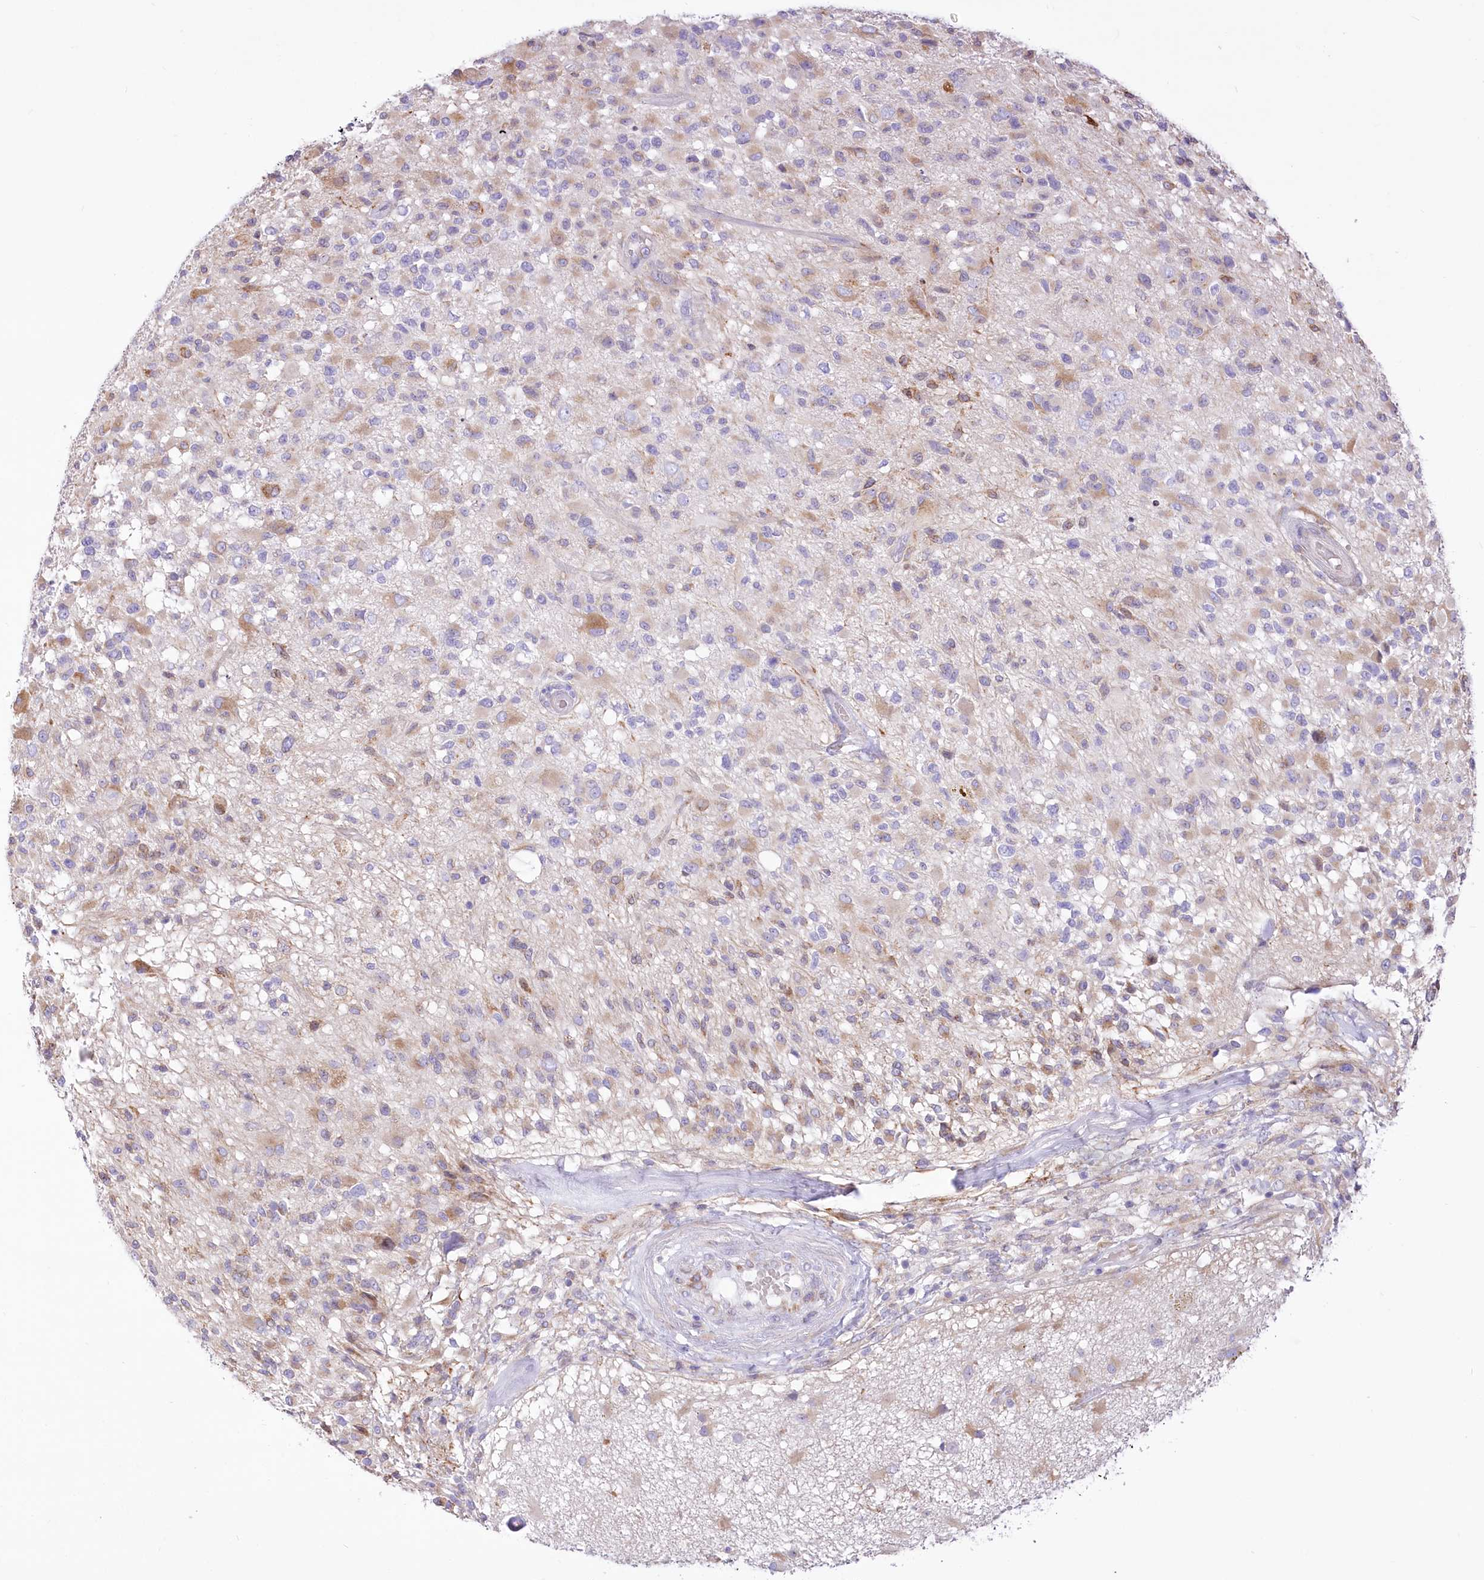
{"staining": {"intensity": "weak", "quantity": "<25%", "location": "cytoplasmic/membranous"}, "tissue": "glioma", "cell_type": "Tumor cells", "image_type": "cancer", "snomed": [{"axis": "morphology", "description": "Glioma, malignant, High grade"}, {"axis": "morphology", "description": "Glioblastoma, NOS"}, {"axis": "topography", "description": "Brain"}], "caption": "Tumor cells show no significant expression in glioma. Brightfield microscopy of IHC stained with DAB (brown) and hematoxylin (blue), captured at high magnification.", "gene": "STT3B", "patient": {"sex": "male", "age": 60}}